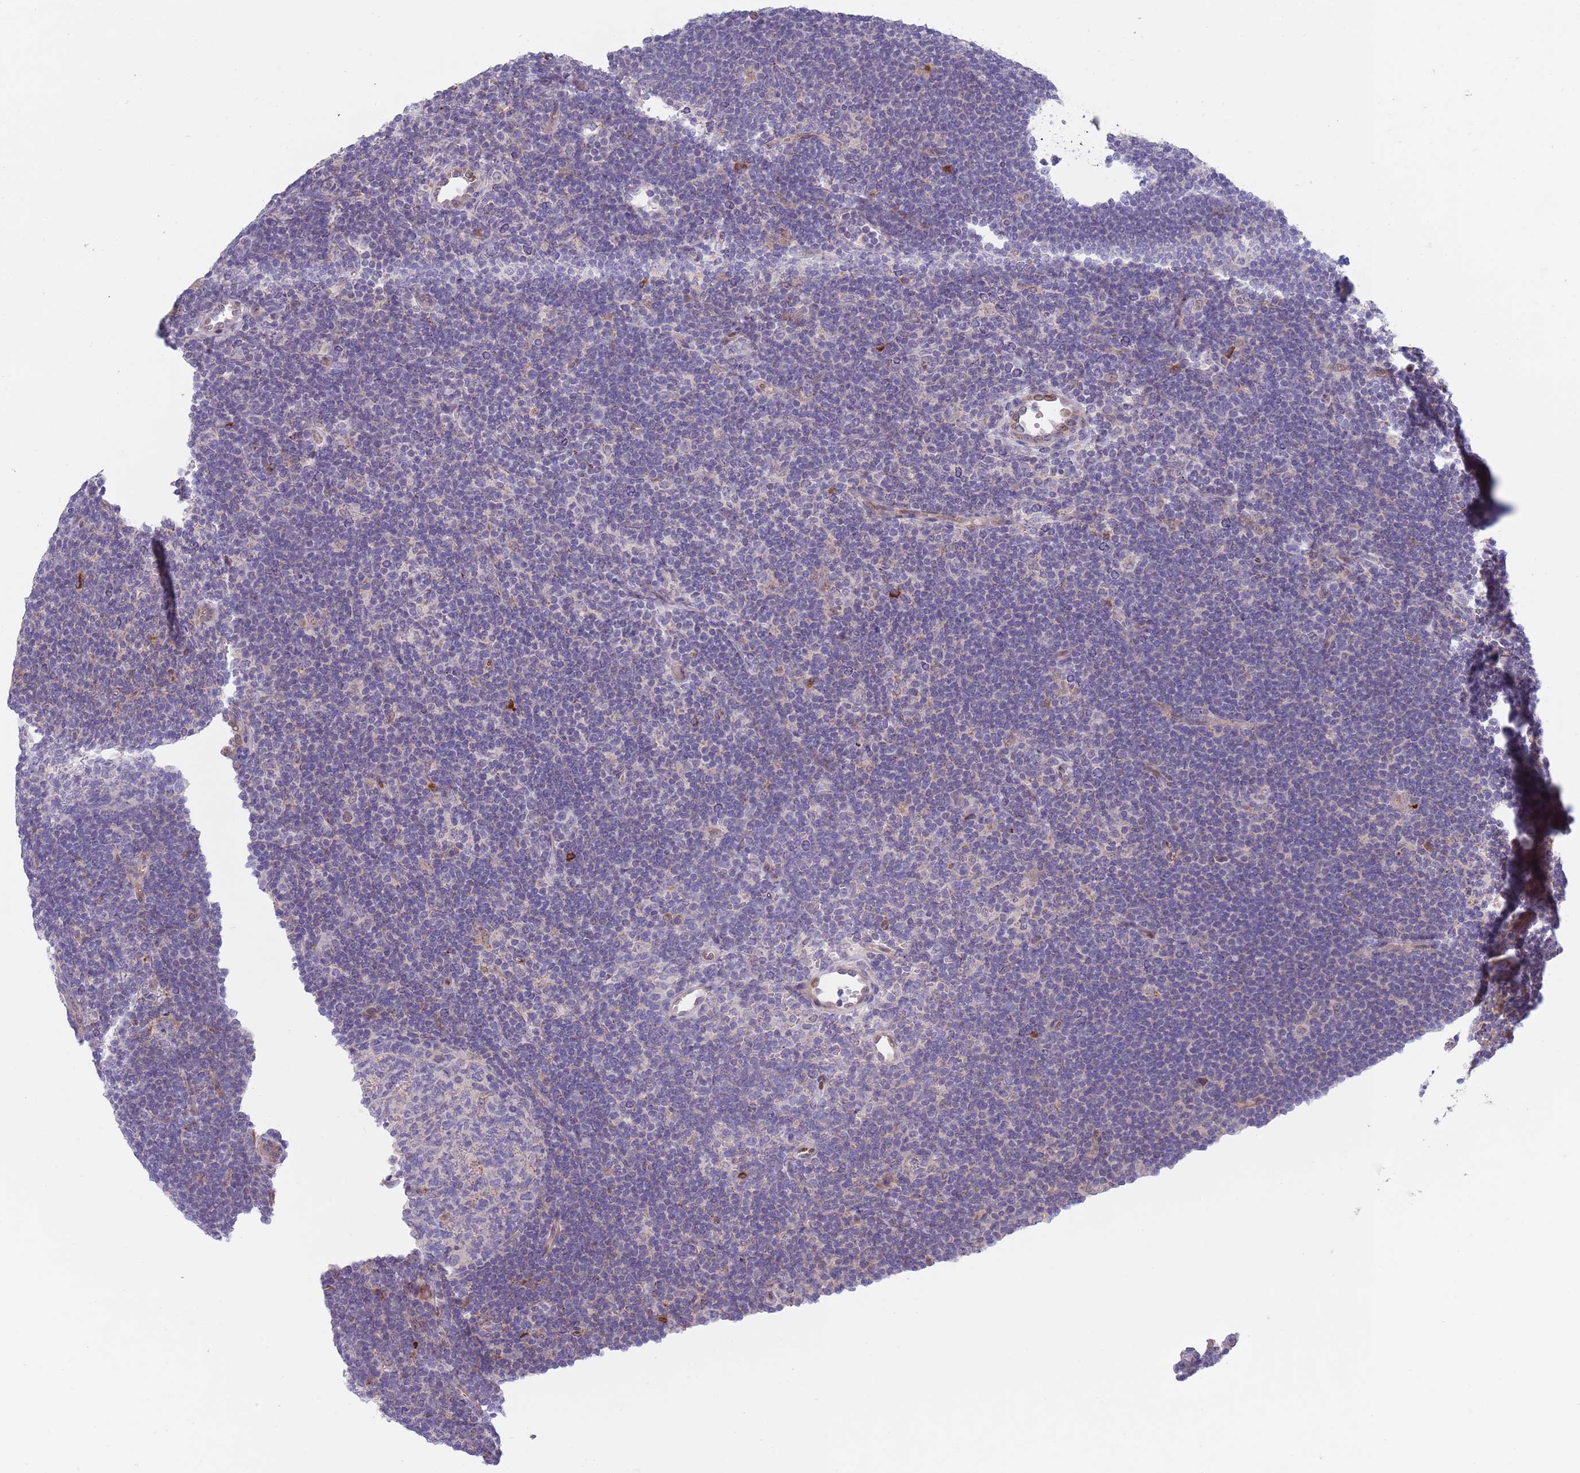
{"staining": {"intensity": "moderate", "quantity": "<25%", "location": "cytoplasmic/membranous"}, "tissue": "lymphoma", "cell_type": "Tumor cells", "image_type": "cancer", "snomed": [{"axis": "morphology", "description": "Hodgkin's disease, NOS"}, {"axis": "topography", "description": "Lymph node"}], "caption": "Human lymphoma stained with a protein marker reveals moderate staining in tumor cells.", "gene": "TYW1", "patient": {"sex": "female", "age": 57}}